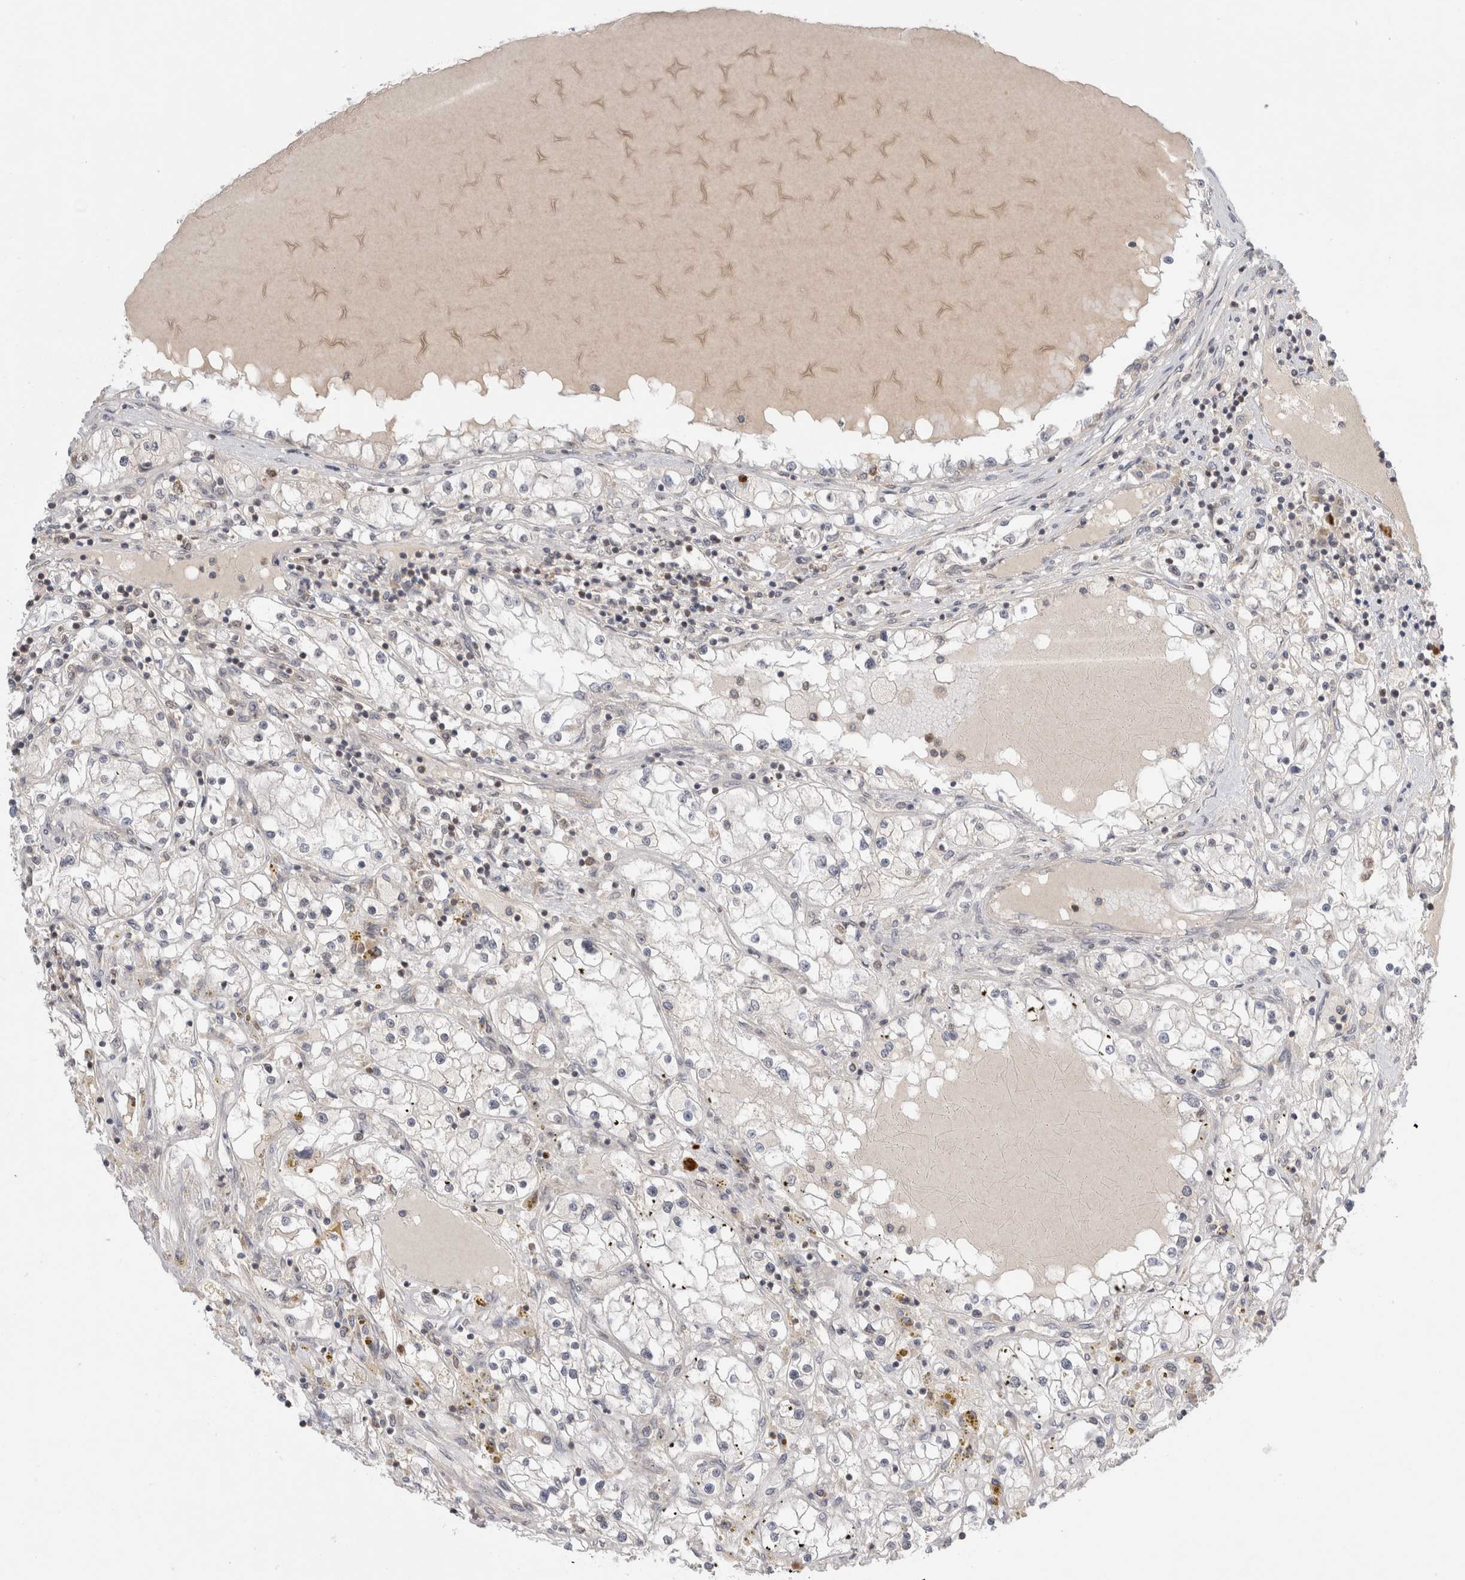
{"staining": {"intensity": "weak", "quantity": "<25%", "location": "cytoplasmic/membranous"}, "tissue": "renal cancer", "cell_type": "Tumor cells", "image_type": "cancer", "snomed": [{"axis": "morphology", "description": "Adenocarcinoma, NOS"}, {"axis": "topography", "description": "Kidney"}], "caption": "High magnification brightfield microscopy of renal cancer stained with DAB (3,3'-diaminobenzidine) (brown) and counterstained with hematoxylin (blue): tumor cells show no significant expression.", "gene": "NFKB1", "patient": {"sex": "male", "age": 68}}